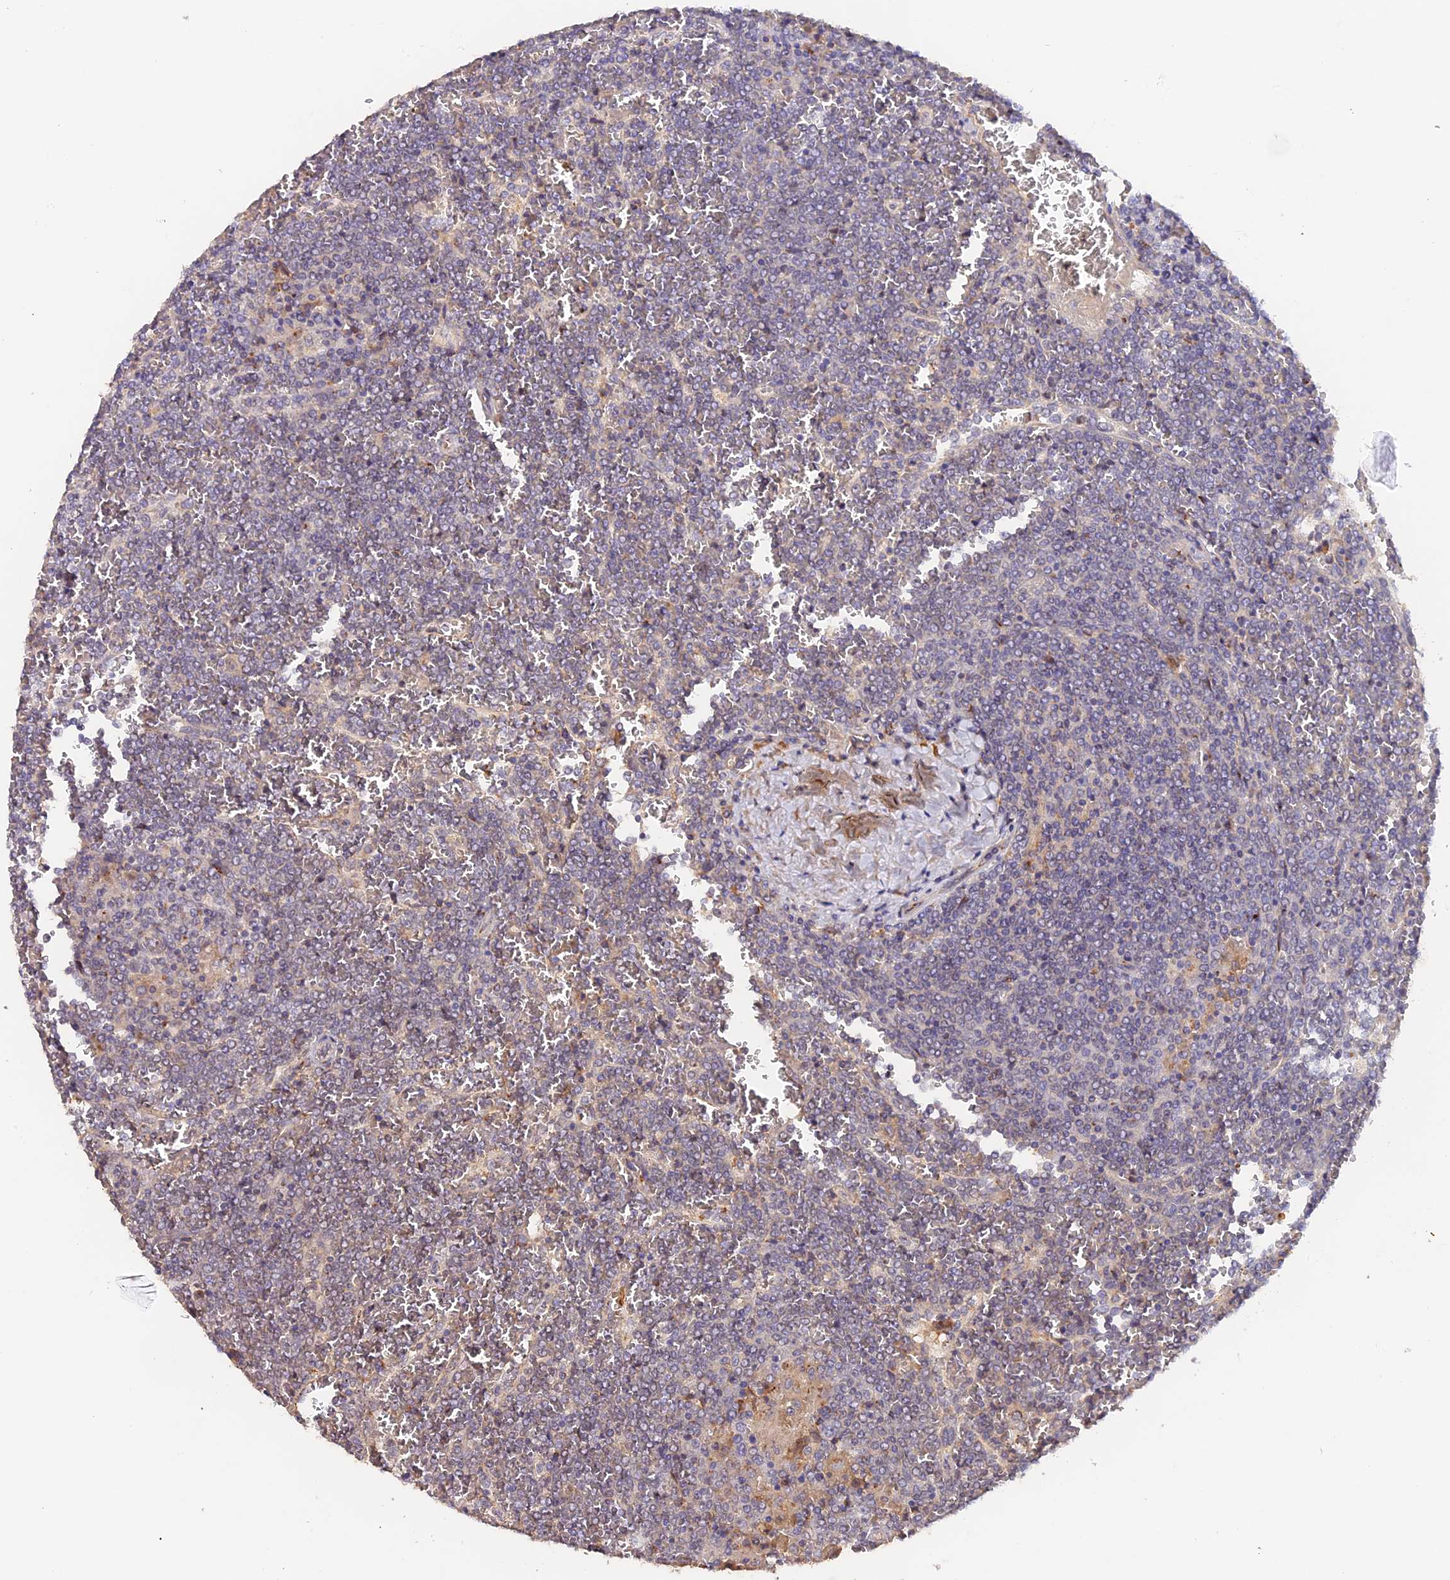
{"staining": {"intensity": "negative", "quantity": "none", "location": "none"}, "tissue": "lymphoma", "cell_type": "Tumor cells", "image_type": "cancer", "snomed": [{"axis": "morphology", "description": "Malignant lymphoma, non-Hodgkin's type, Low grade"}, {"axis": "topography", "description": "Spleen"}], "caption": "Immunohistochemistry (IHC) micrograph of lymphoma stained for a protein (brown), which exhibits no staining in tumor cells.", "gene": "TANGO6", "patient": {"sex": "female", "age": 19}}